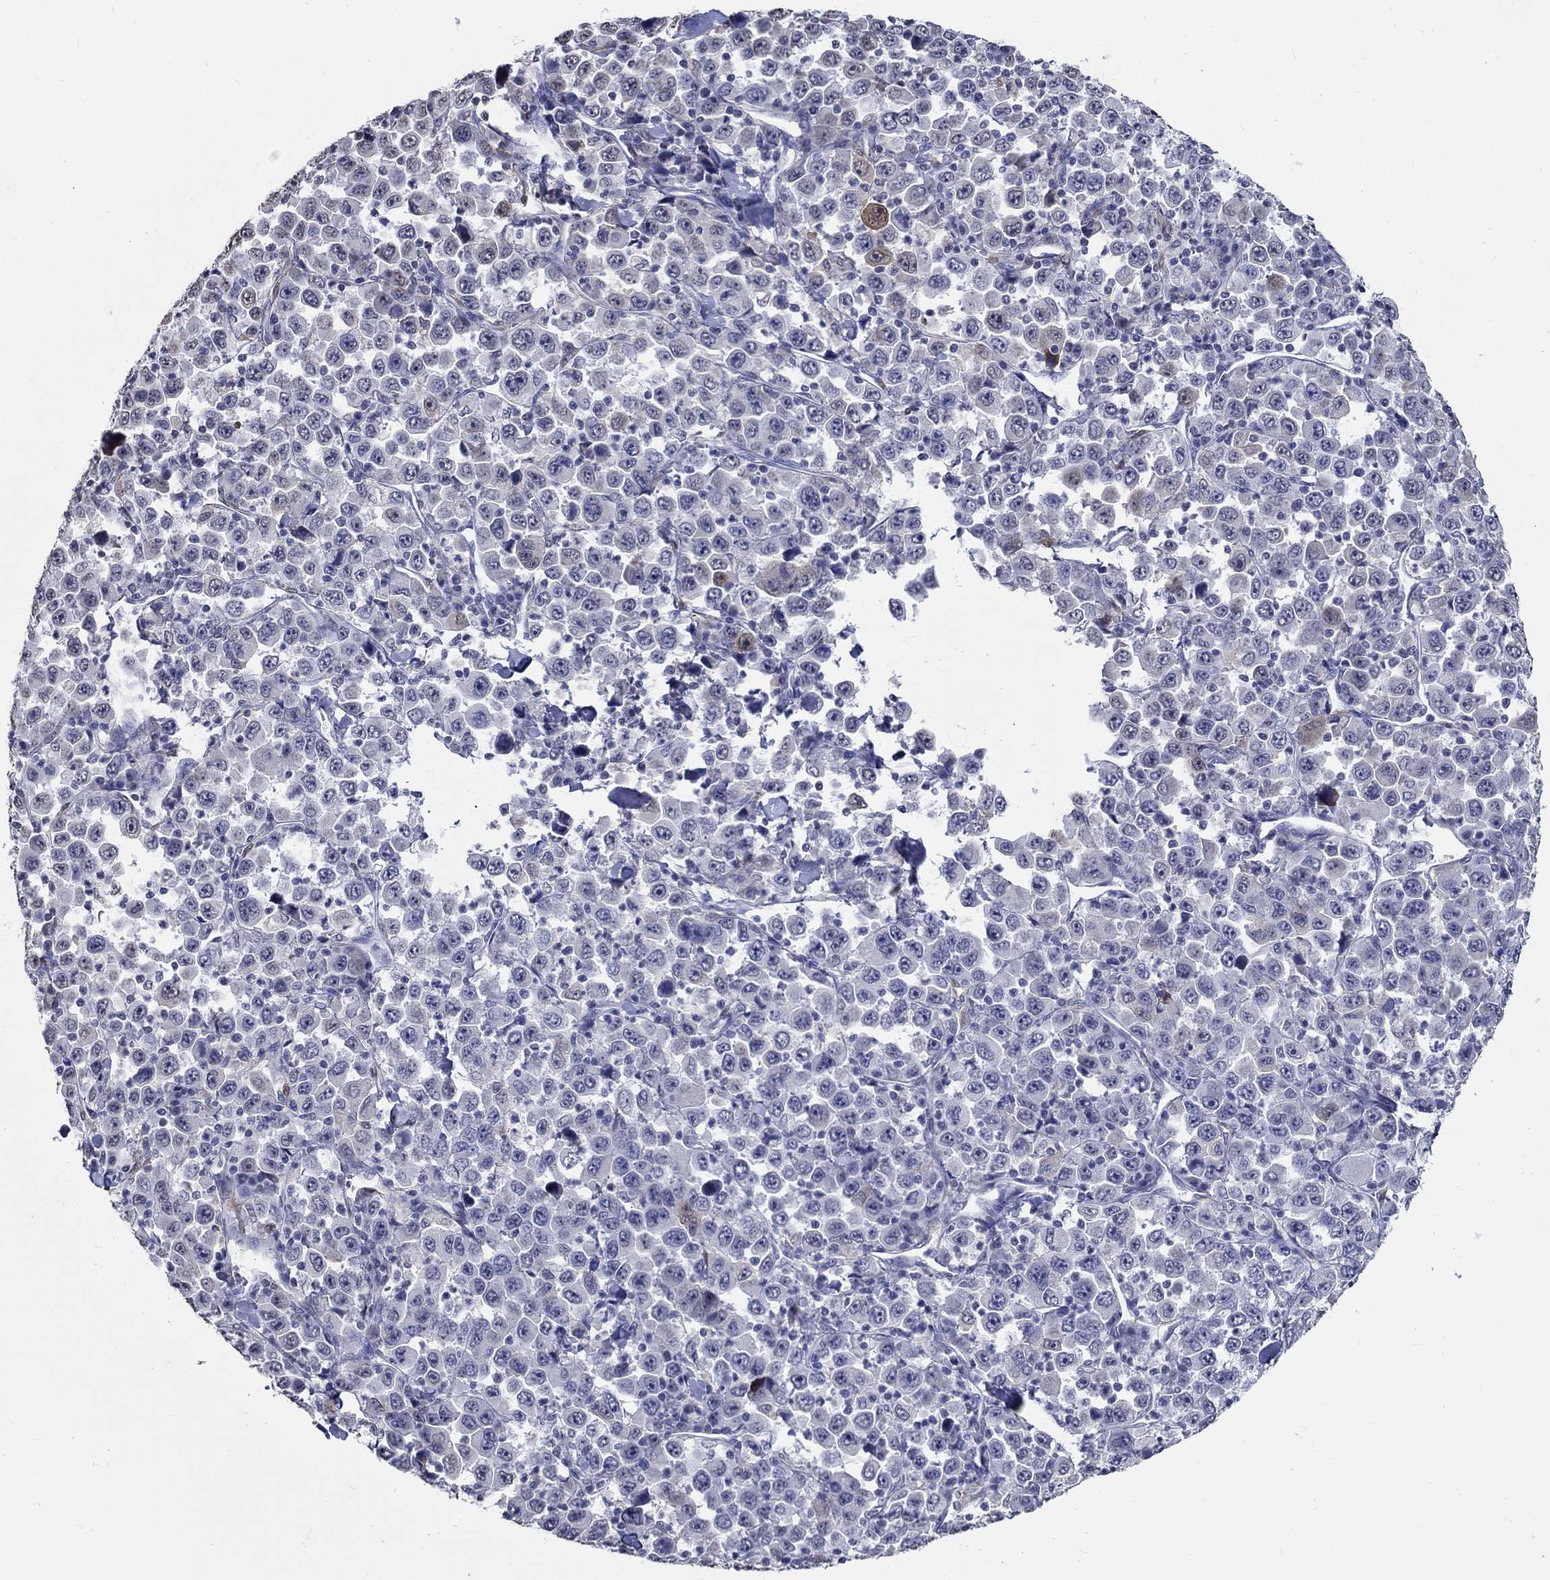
{"staining": {"intensity": "moderate", "quantity": "<25%", "location": "cytoplasmic/membranous"}, "tissue": "stomach cancer", "cell_type": "Tumor cells", "image_type": "cancer", "snomed": [{"axis": "morphology", "description": "Normal tissue, NOS"}, {"axis": "morphology", "description": "Adenocarcinoma, NOS"}, {"axis": "topography", "description": "Stomach, upper"}, {"axis": "topography", "description": "Stomach"}], "caption": "Immunohistochemical staining of human stomach adenocarcinoma shows low levels of moderate cytoplasmic/membranous protein staining in approximately <25% of tumor cells.", "gene": "PDE1B", "patient": {"sex": "male", "age": 59}}